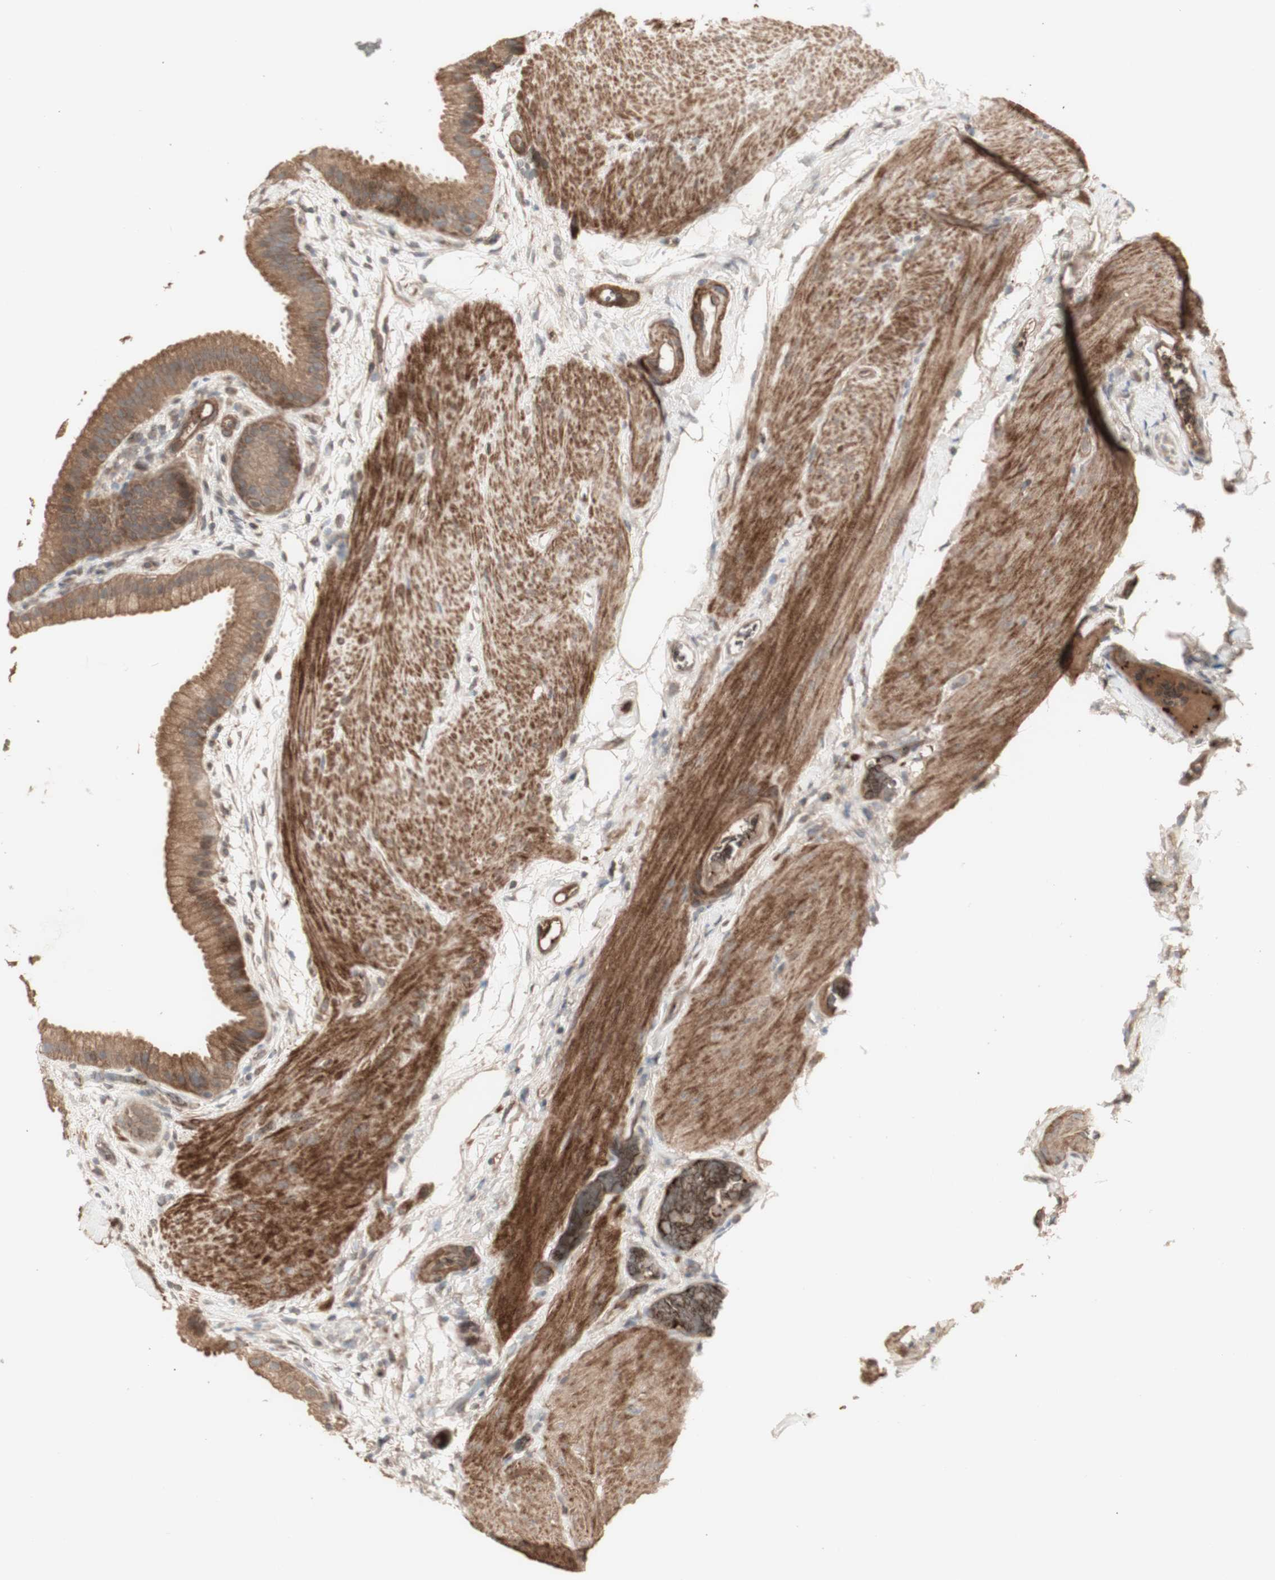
{"staining": {"intensity": "moderate", "quantity": ">75%", "location": "cytoplasmic/membranous"}, "tissue": "gallbladder", "cell_type": "Glandular cells", "image_type": "normal", "snomed": [{"axis": "morphology", "description": "Normal tissue, NOS"}, {"axis": "topography", "description": "Gallbladder"}], "caption": "Unremarkable gallbladder displays moderate cytoplasmic/membranous expression in approximately >75% of glandular cells, visualized by immunohistochemistry. (Brightfield microscopy of DAB IHC at high magnification).", "gene": "ALOX12", "patient": {"sex": "female", "age": 64}}